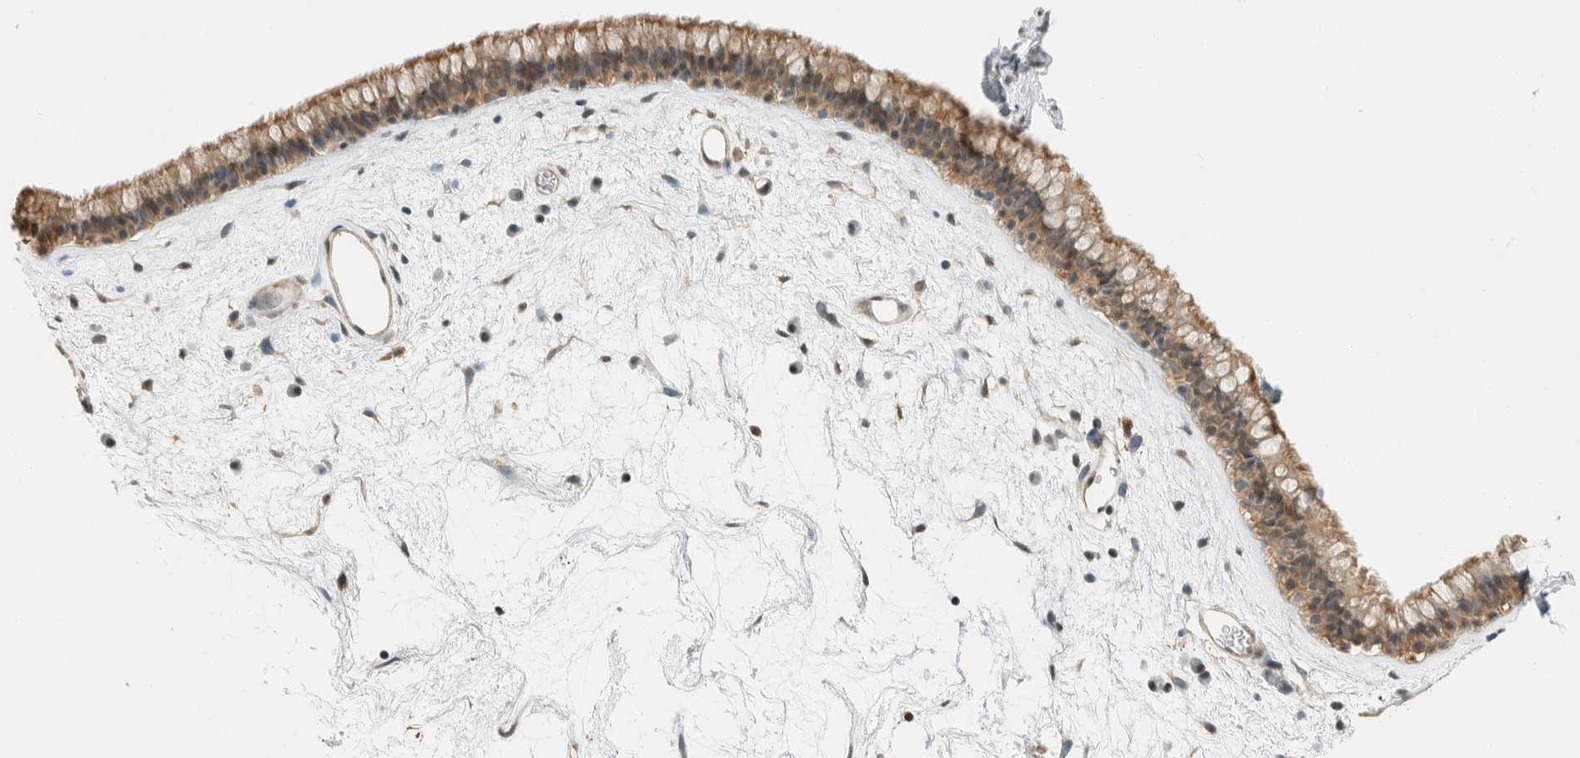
{"staining": {"intensity": "moderate", "quantity": ">75%", "location": "cytoplasmic/membranous"}, "tissue": "nasopharynx", "cell_type": "Respiratory epithelial cells", "image_type": "normal", "snomed": [{"axis": "morphology", "description": "Normal tissue, NOS"}, {"axis": "morphology", "description": "Inflammation, NOS"}, {"axis": "topography", "description": "Nasopharynx"}], "caption": "Unremarkable nasopharynx demonstrates moderate cytoplasmic/membranous expression in approximately >75% of respiratory epithelial cells.", "gene": "NIBAN2", "patient": {"sex": "male", "age": 48}}